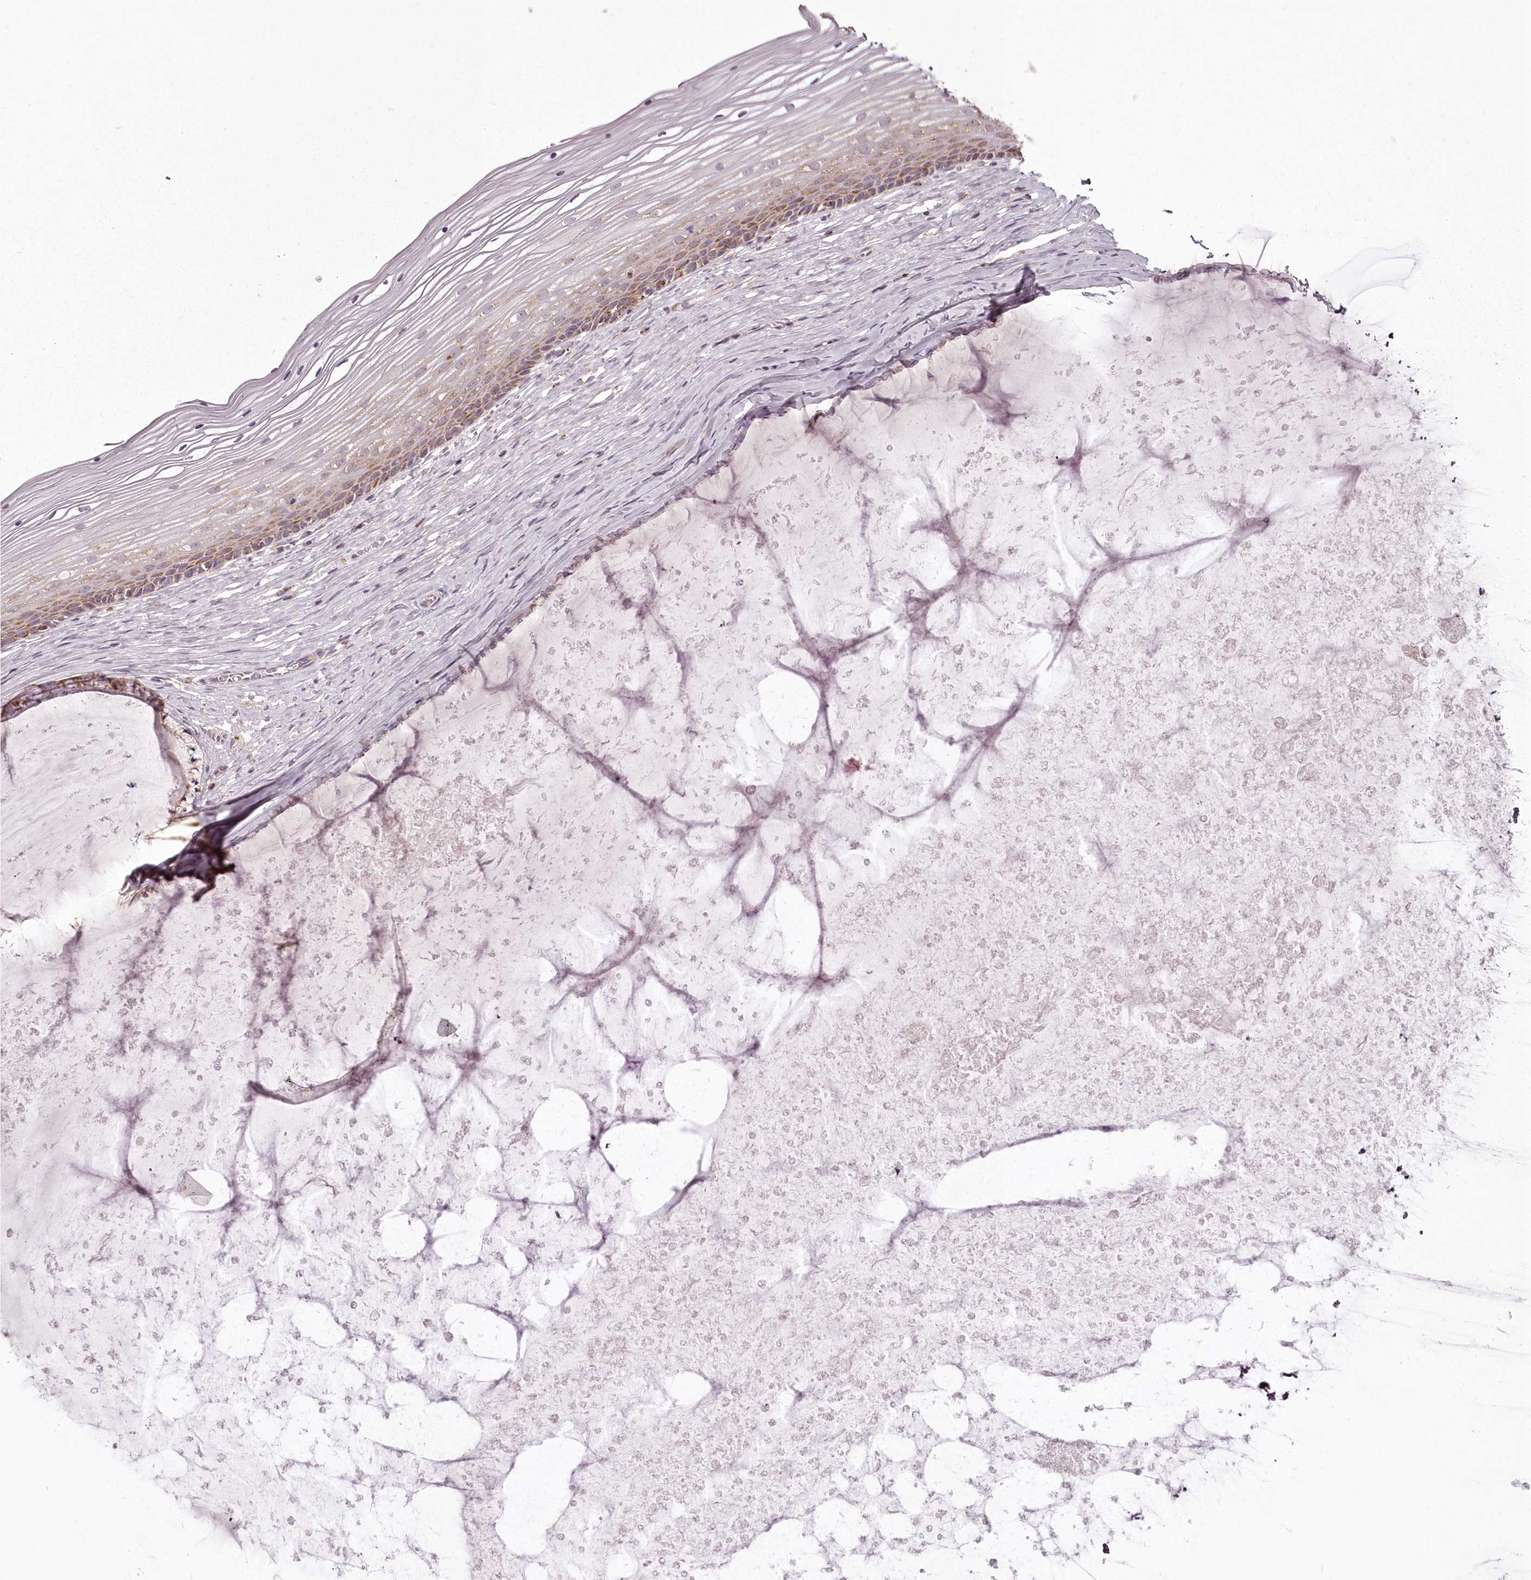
{"staining": {"intensity": "moderate", "quantity": "25%-75%", "location": "cytoplasmic/membranous"}, "tissue": "vagina", "cell_type": "Squamous epithelial cells", "image_type": "normal", "snomed": [{"axis": "morphology", "description": "Normal tissue, NOS"}, {"axis": "topography", "description": "Vagina"}, {"axis": "topography", "description": "Cervix"}], "caption": "Immunohistochemistry (IHC) photomicrograph of unremarkable human vagina stained for a protein (brown), which displays medium levels of moderate cytoplasmic/membranous staining in approximately 25%-75% of squamous epithelial cells.", "gene": "CHCHD2", "patient": {"sex": "female", "age": 40}}